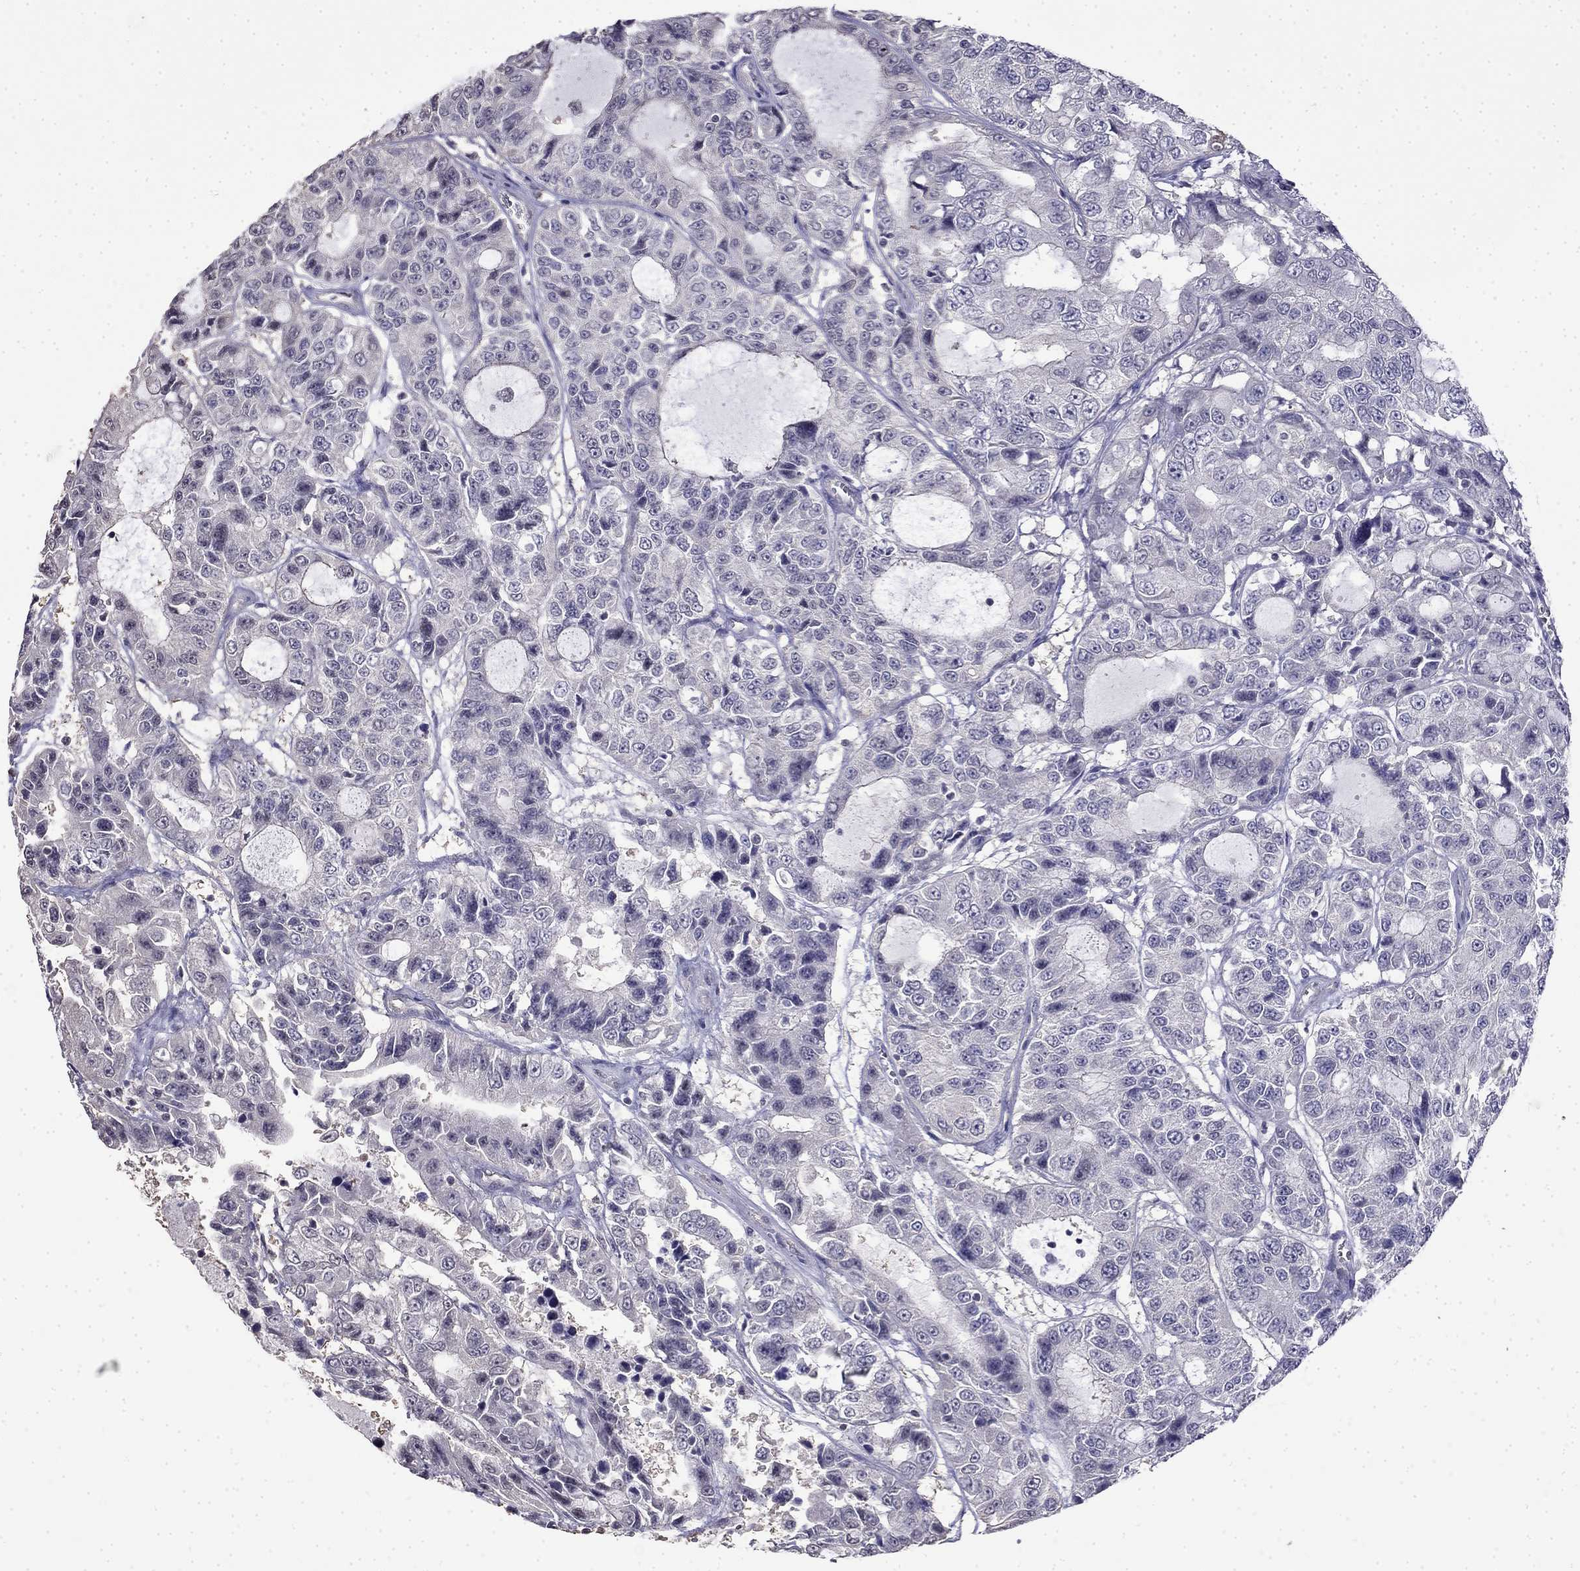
{"staining": {"intensity": "negative", "quantity": "none", "location": "none"}, "tissue": "urothelial cancer", "cell_type": "Tumor cells", "image_type": "cancer", "snomed": [{"axis": "morphology", "description": "Urothelial carcinoma, NOS"}, {"axis": "morphology", "description": "Urothelial carcinoma, High grade"}, {"axis": "topography", "description": "Urinary bladder"}], "caption": "Immunohistochemistry image of neoplastic tissue: human urothelial carcinoma (high-grade) stained with DAB displays no significant protein positivity in tumor cells.", "gene": "GUCA1B", "patient": {"sex": "female", "age": 73}}